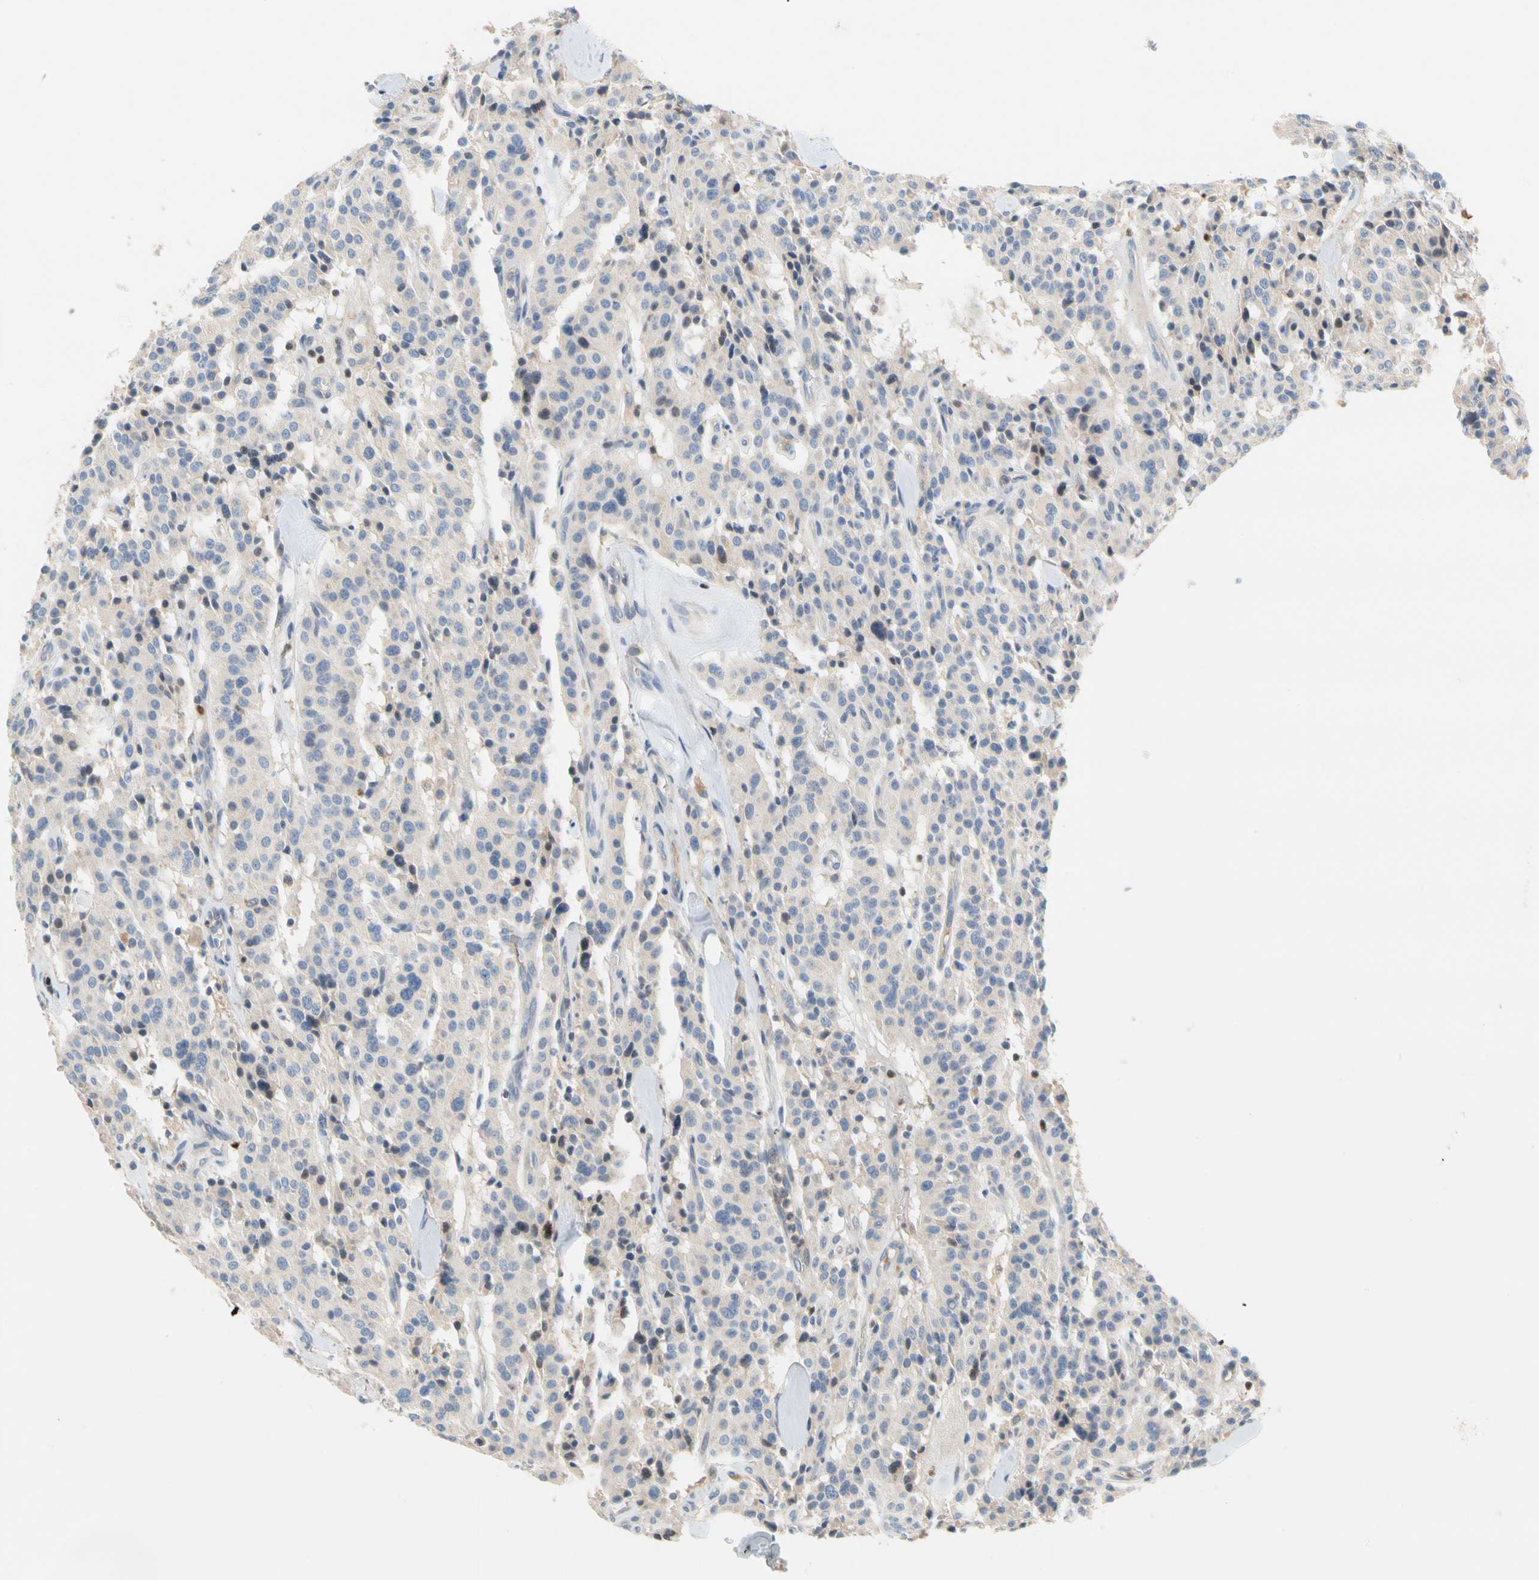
{"staining": {"intensity": "negative", "quantity": "none", "location": "none"}, "tissue": "carcinoid", "cell_type": "Tumor cells", "image_type": "cancer", "snomed": [{"axis": "morphology", "description": "Carcinoid, malignant, NOS"}, {"axis": "topography", "description": "Lung"}], "caption": "This is an IHC photomicrograph of human carcinoid (malignant). There is no positivity in tumor cells.", "gene": "SP140", "patient": {"sex": "male", "age": 30}}